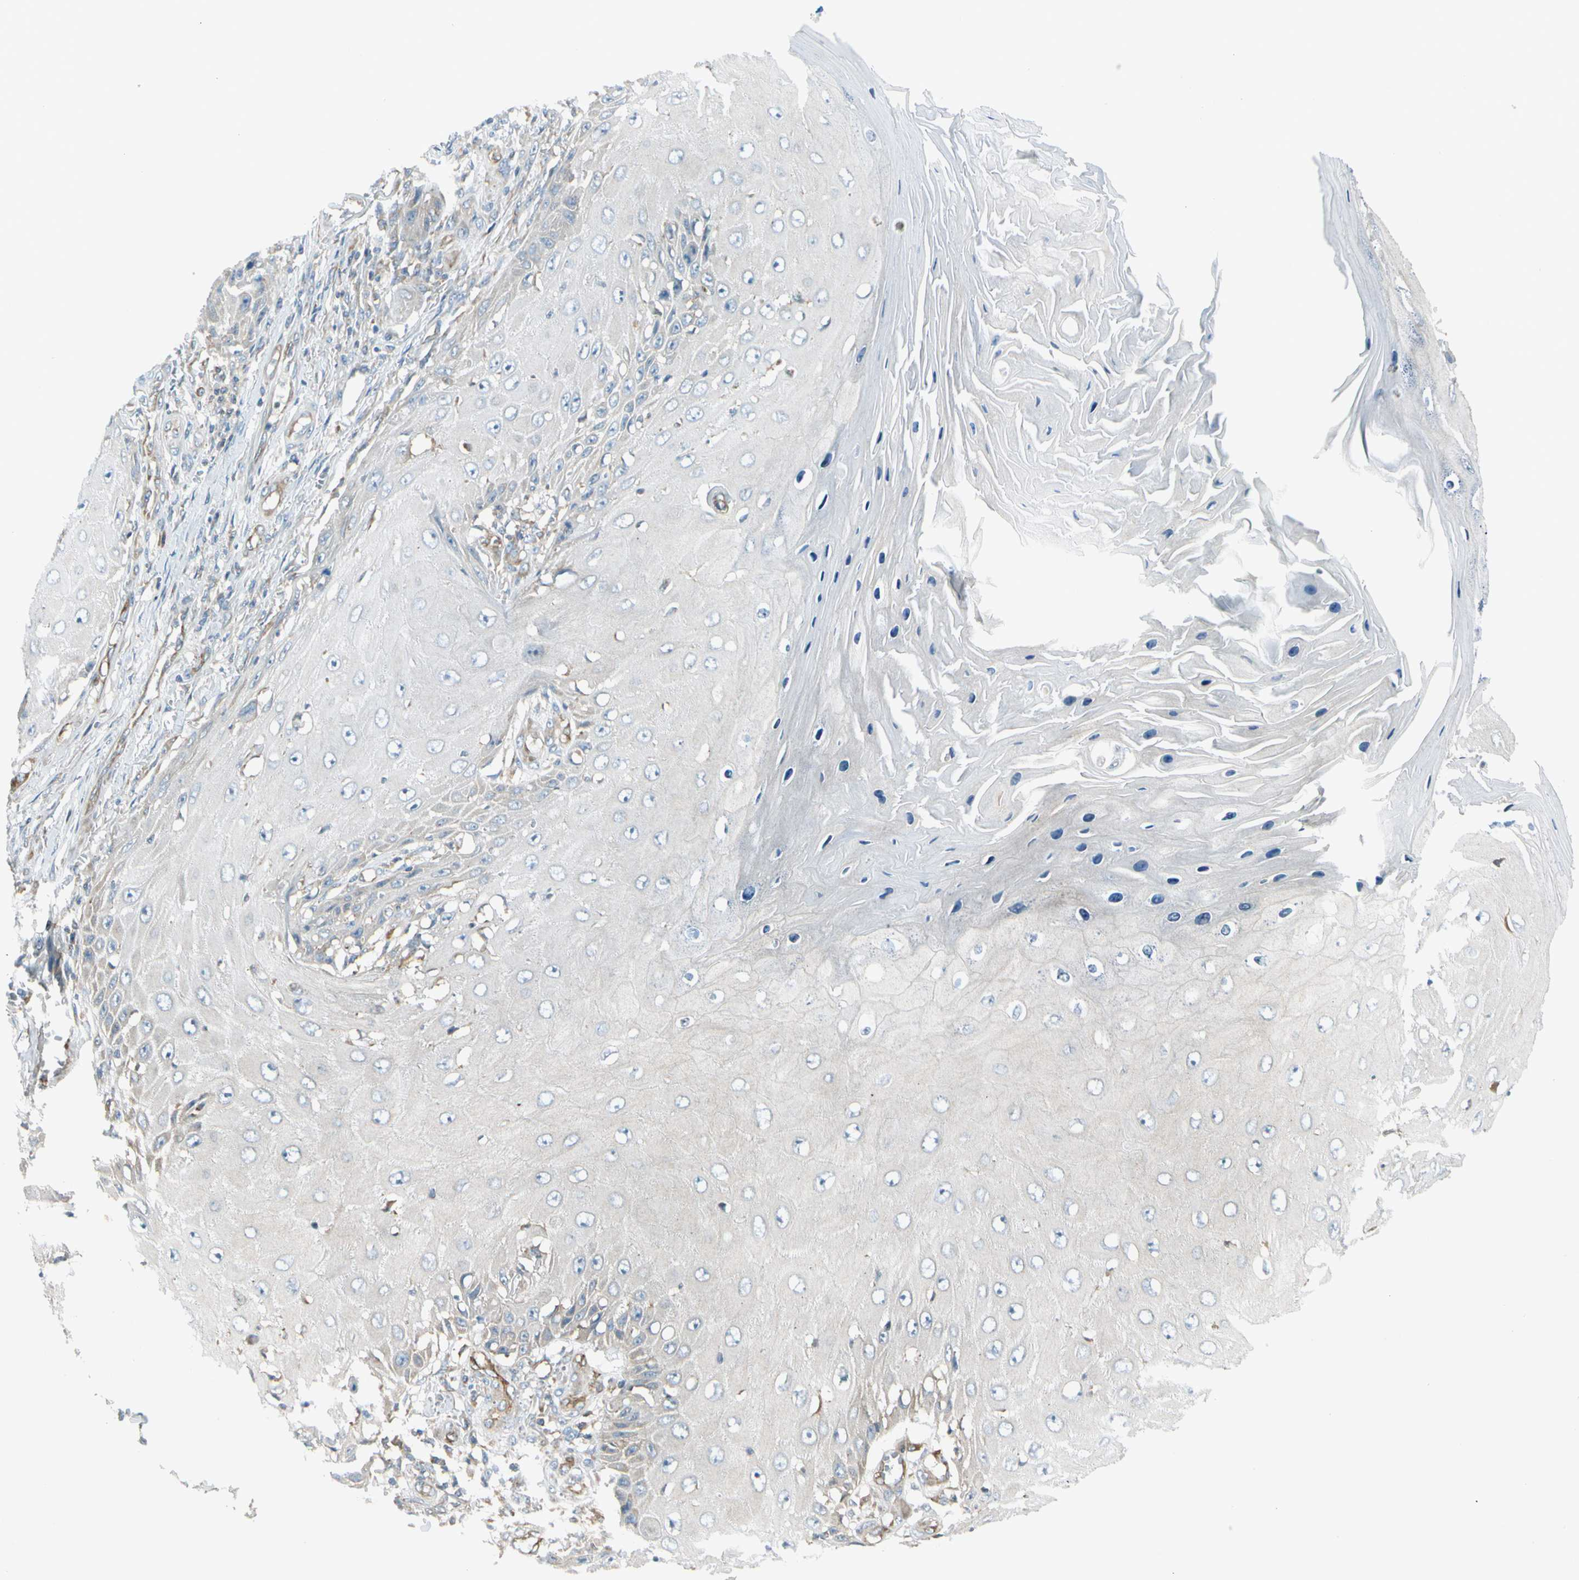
{"staining": {"intensity": "negative", "quantity": "none", "location": "none"}, "tissue": "skin cancer", "cell_type": "Tumor cells", "image_type": "cancer", "snomed": [{"axis": "morphology", "description": "Squamous cell carcinoma, NOS"}, {"axis": "topography", "description": "Skin"}], "caption": "IHC of skin cancer (squamous cell carcinoma) displays no staining in tumor cells.", "gene": "TRIO", "patient": {"sex": "female", "age": 73}}